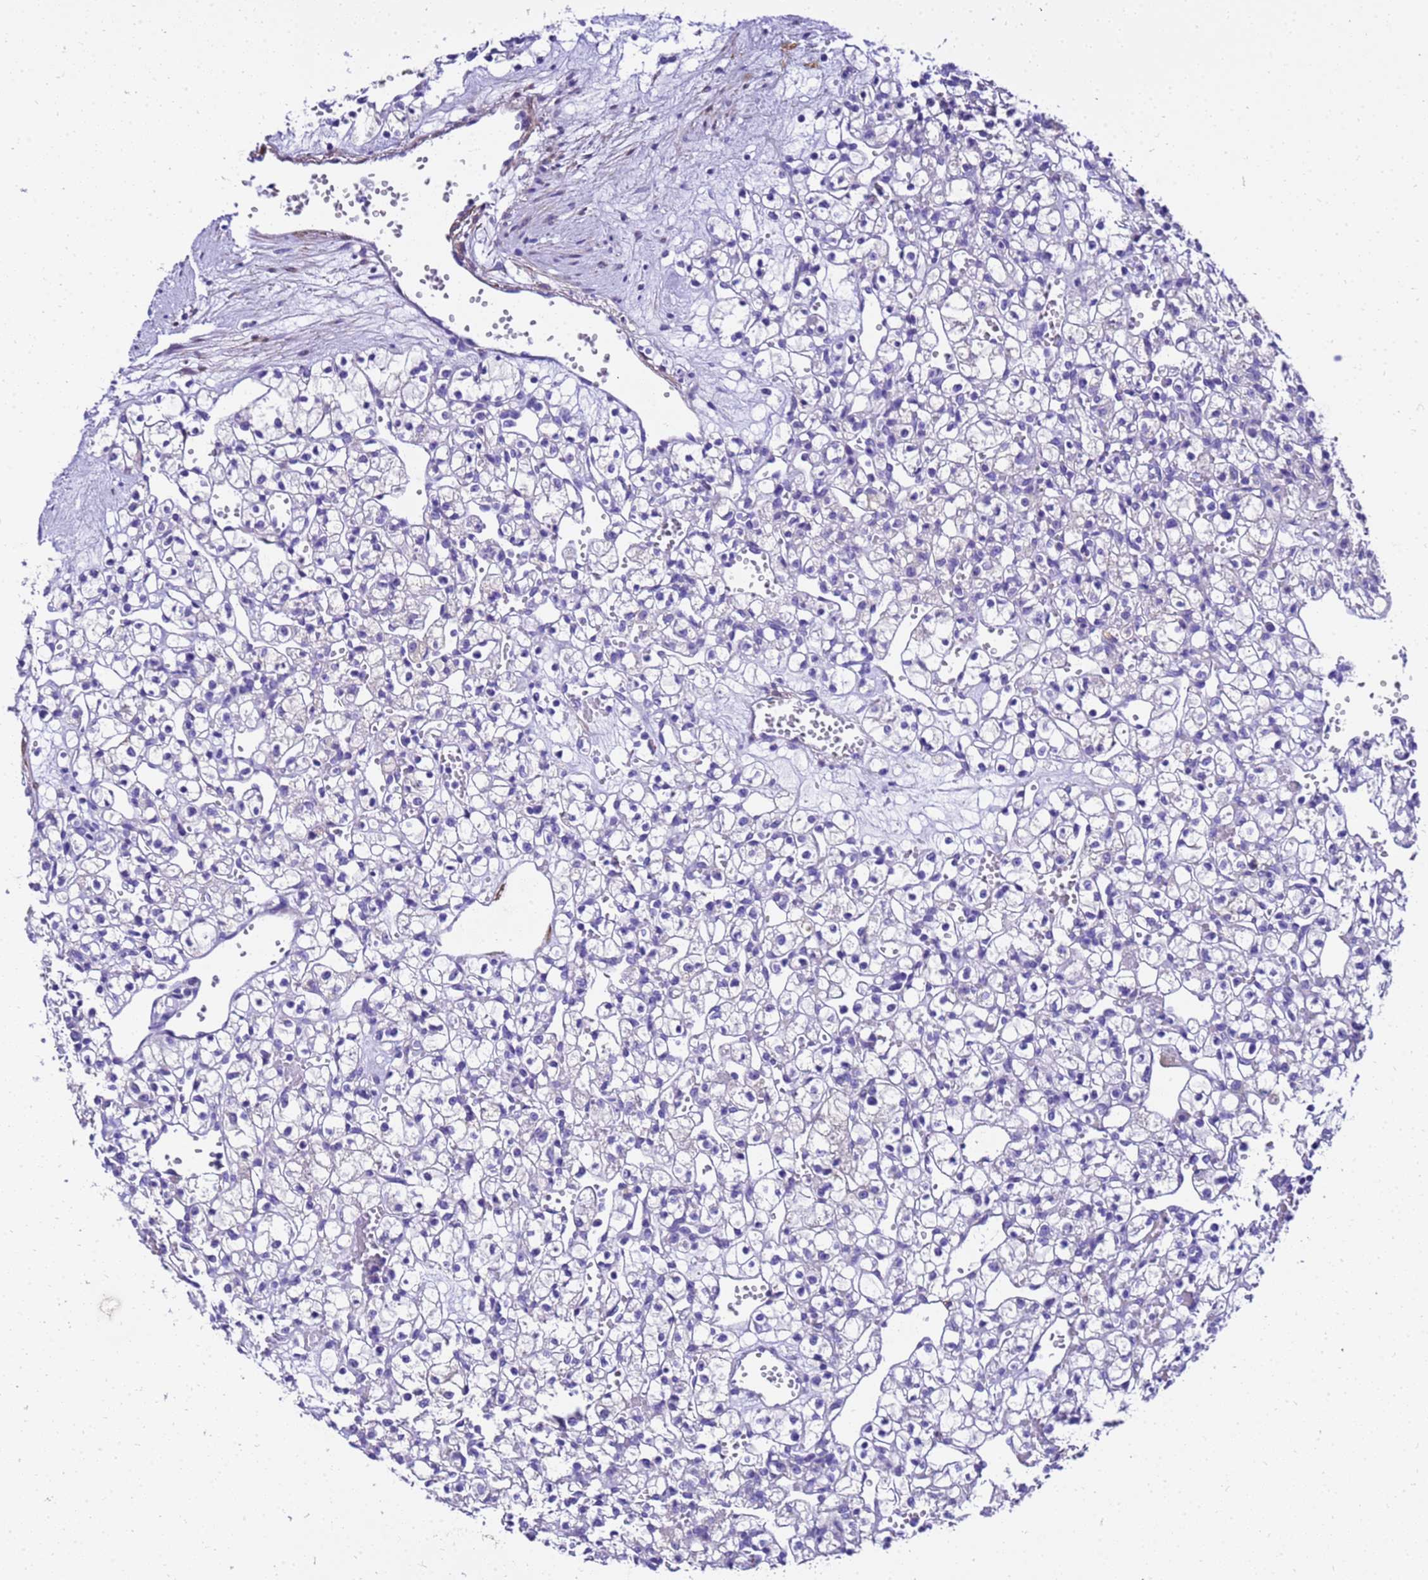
{"staining": {"intensity": "negative", "quantity": "none", "location": "none"}, "tissue": "renal cancer", "cell_type": "Tumor cells", "image_type": "cancer", "snomed": [{"axis": "morphology", "description": "Adenocarcinoma, NOS"}, {"axis": "topography", "description": "Kidney"}], "caption": "This is an IHC histopathology image of renal cancer (adenocarcinoma). There is no positivity in tumor cells.", "gene": "HSPB6", "patient": {"sex": "female", "age": 59}}